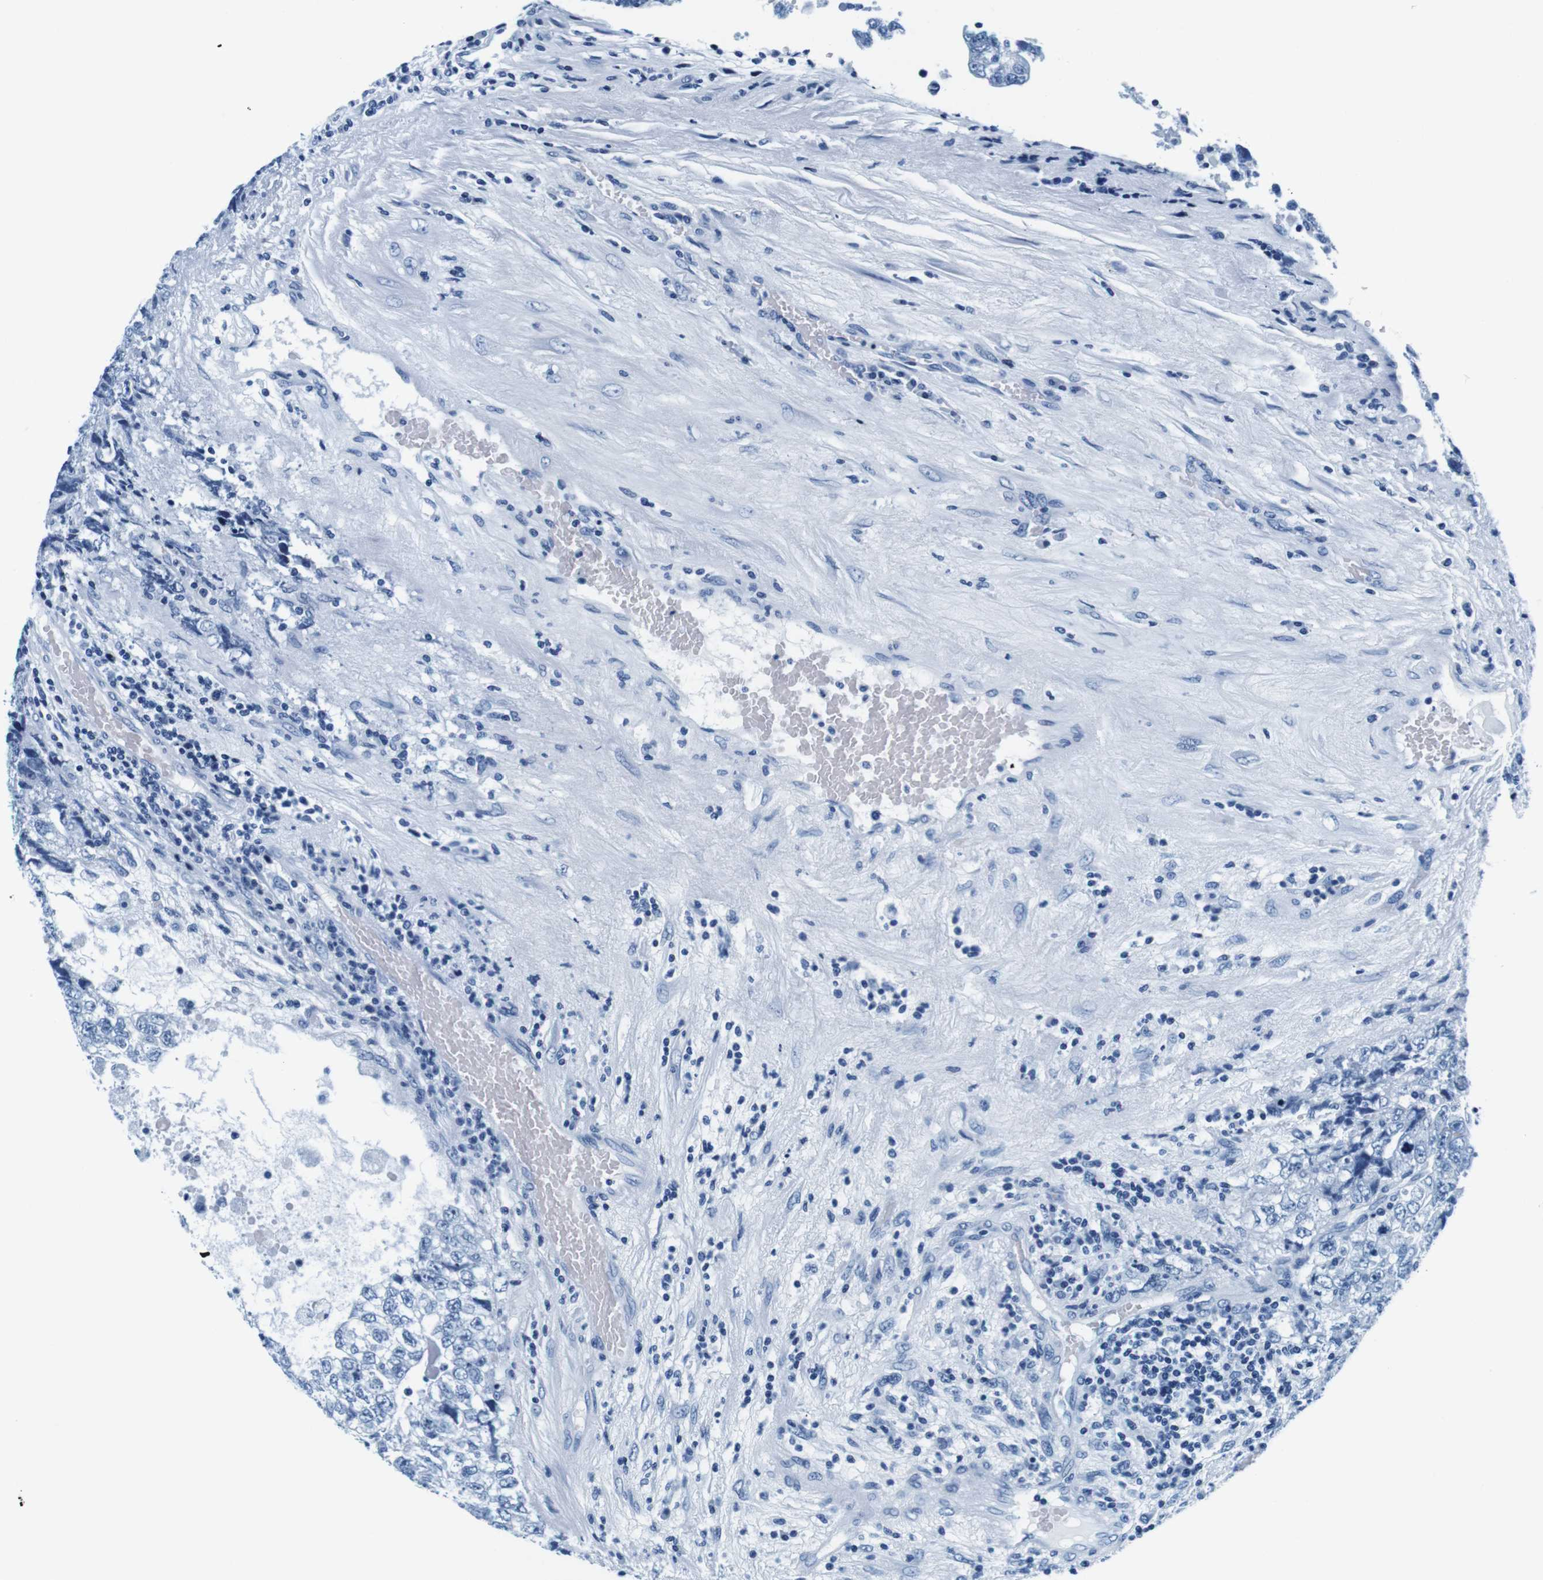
{"staining": {"intensity": "negative", "quantity": "none", "location": "none"}, "tissue": "testis cancer", "cell_type": "Tumor cells", "image_type": "cancer", "snomed": [{"axis": "morphology", "description": "Carcinoma, Embryonal, NOS"}, {"axis": "topography", "description": "Testis"}], "caption": "A high-resolution photomicrograph shows immunohistochemistry (IHC) staining of embryonal carcinoma (testis), which reveals no significant staining in tumor cells. Brightfield microscopy of immunohistochemistry (IHC) stained with DAB (3,3'-diaminobenzidine) (brown) and hematoxylin (blue), captured at high magnification.", "gene": "ELANE", "patient": {"sex": "male", "age": 36}}